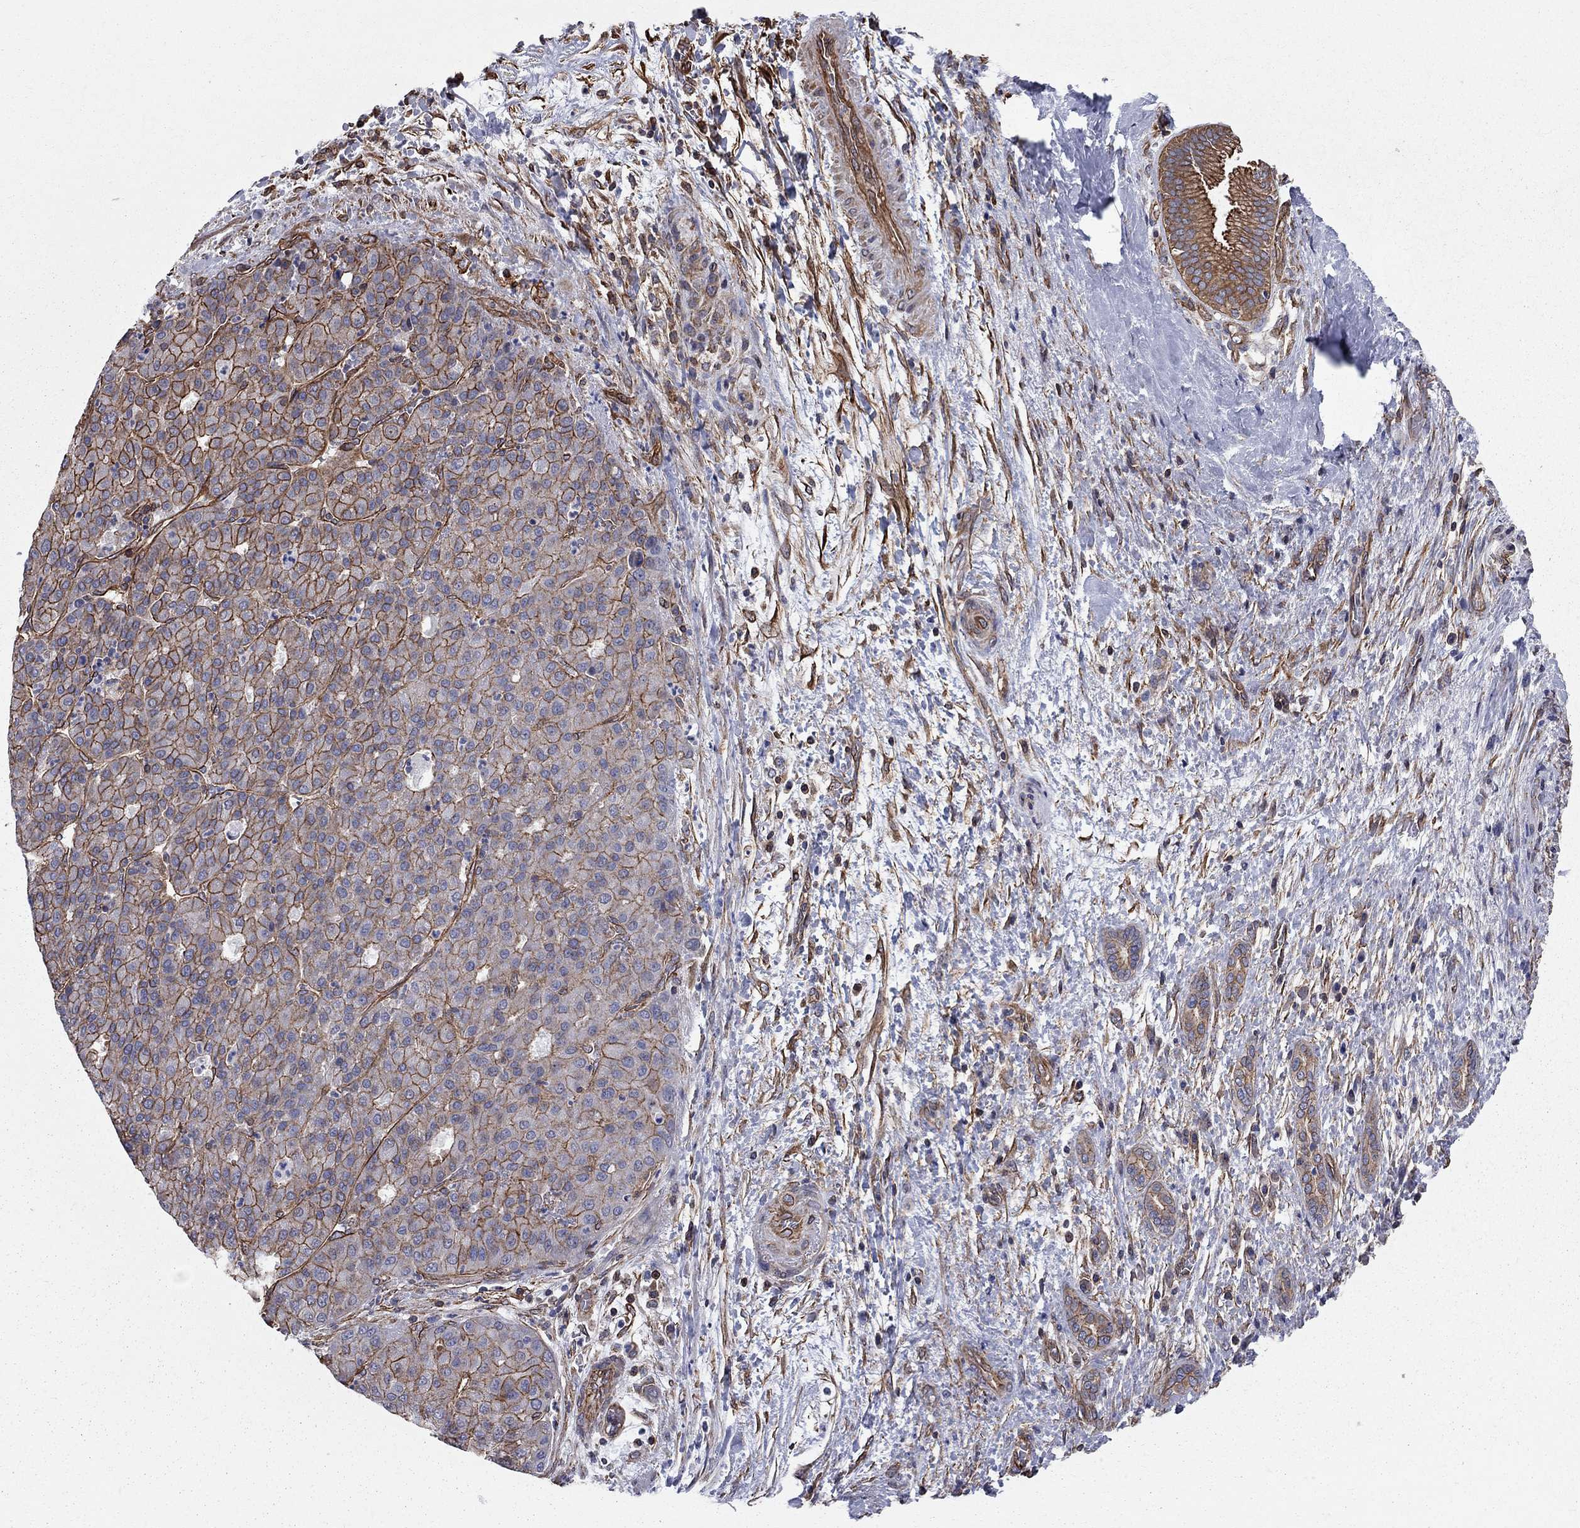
{"staining": {"intensity": "strong", "quantity": "25%-75%", "location": "cytoplasmic/membranous"}, "tissue": "liver cancer", "cell_type": "Tumor cells", "image_type": "cancer", "snomed": [{"axis": "morphology", "description": "Carcinoma, Hepatocellular, NOS"}, {"axis": "topography", "description": "Liver"}], "caption": "This is an image of immunohistochemistry staining of liver cancer, which shows strong positivity in the cytoplasmic/membranous of tumor cells.", "gene": "BICDL2", "patient": {"sex": "male", "age": 65}}